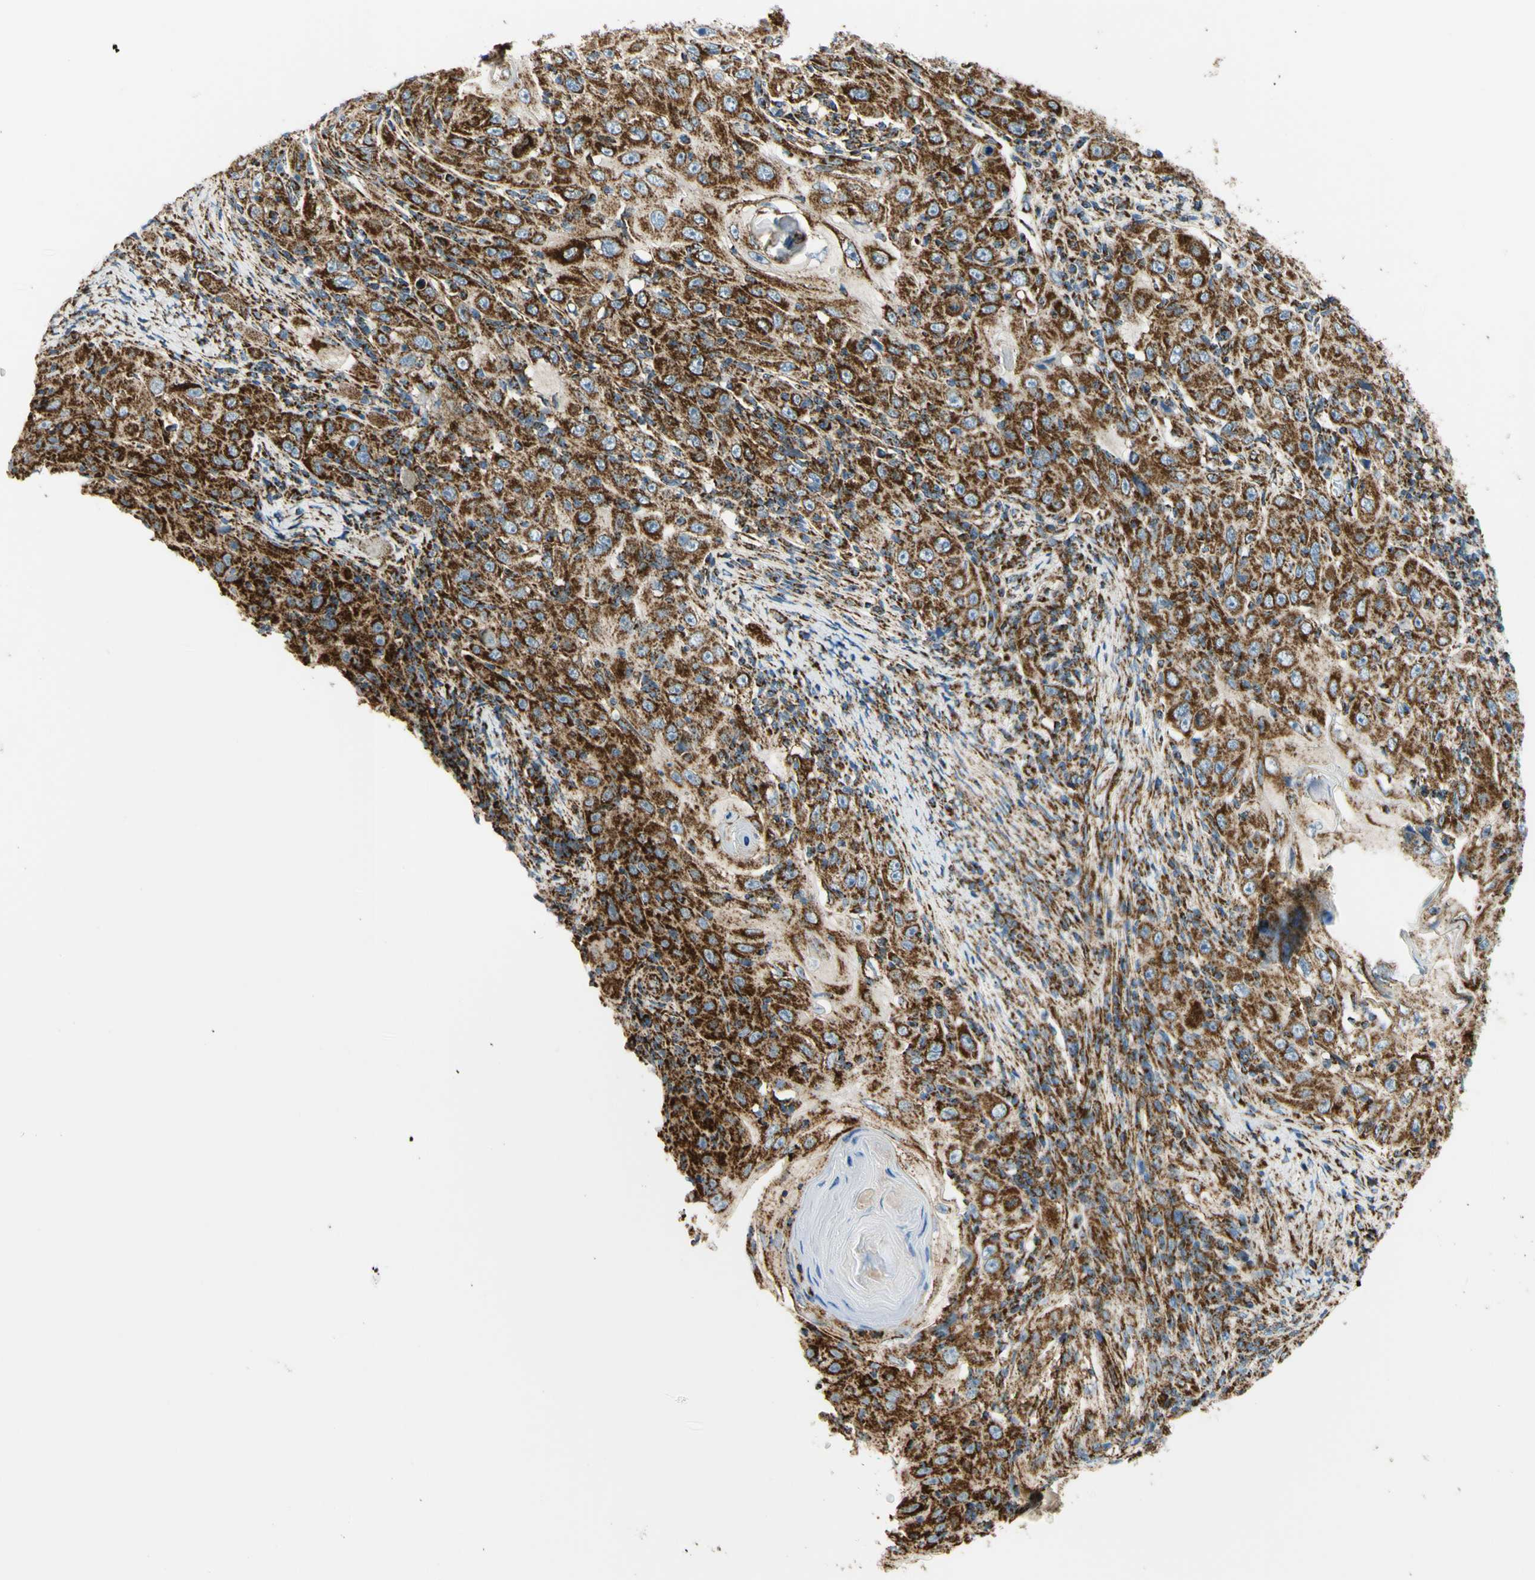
{"staining": {"intensity": "strong", "quantity": ">75%", "location": "cytoplasmic/membranous"}, "tissue": "skin cancer", "cell_type": "Tumor cells", "image_type": "cancer", "snomed": [{"axis": "morphology", "description": "Squamous cell carcinoma, NOS"}, {"axis": "topography", "description": "Skin"}], "caption": "A high amount of strong cytoplasmic/membranous expression is present in about >75% of tumor cells in squamous cell carcinoma (skin) tissue.", "gene": "MAVS", "patient": {"sex": "female", "age": 88}}